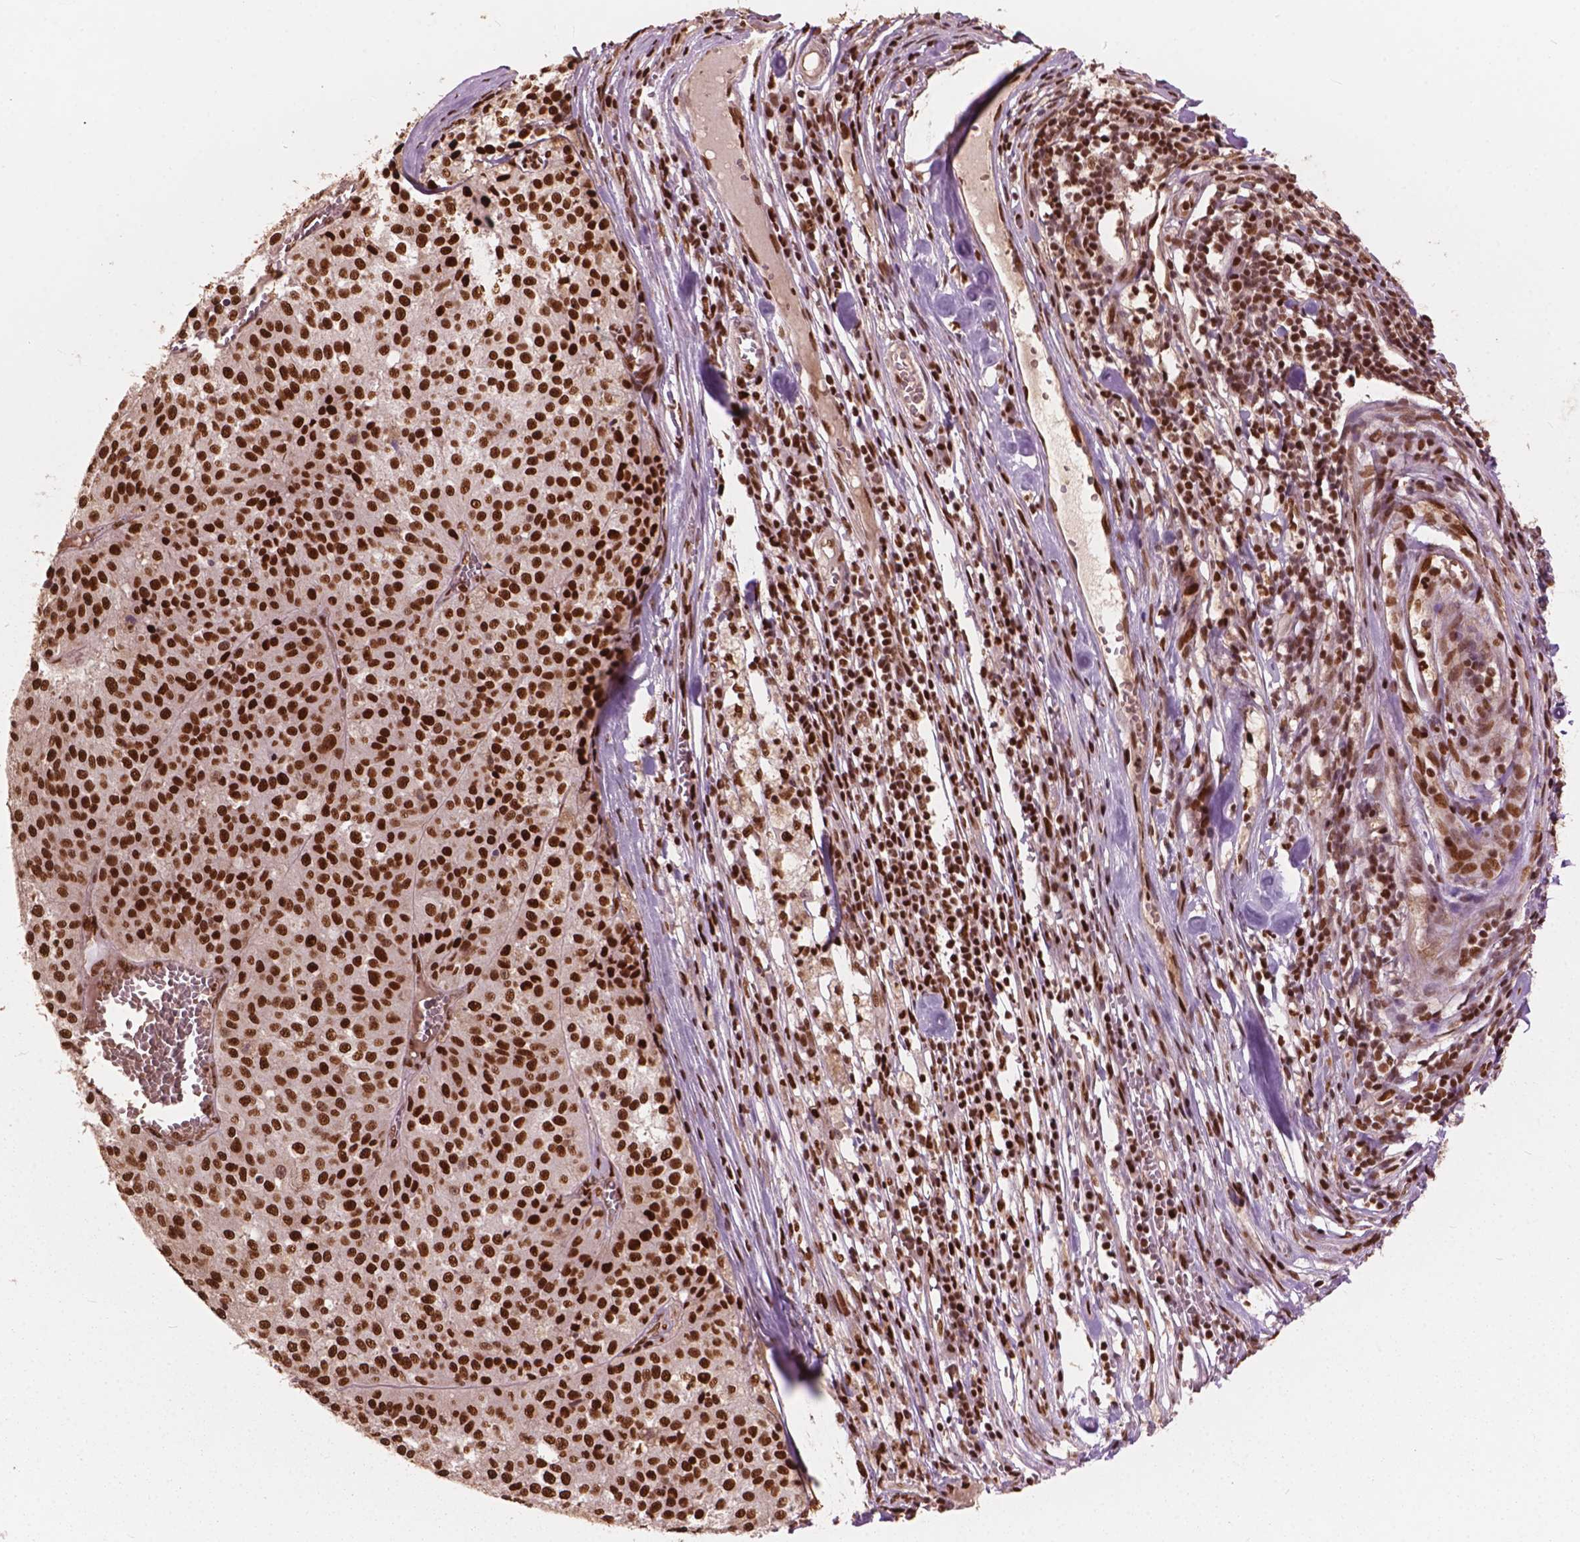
{"staining": {"intensity": "strong", "quantity": ">75%", "location": "nuclear"}, "tissue": "melanoma", "cell_type": "Tumor cells", "image_type": "cancer", "snomed": [{"axis": "morphology", "description": "Malignant melanoma, Metastatic site"}, {"axis": "topography", "description": "Lymph node"}], "caption": "The immunohistochemical stain labels strong nuclear staining in tumor cells of malignant melanoma (metastatic site) tissue.", "gene": "ANP32B", "patient": {"sex": "female", "age": 64}}